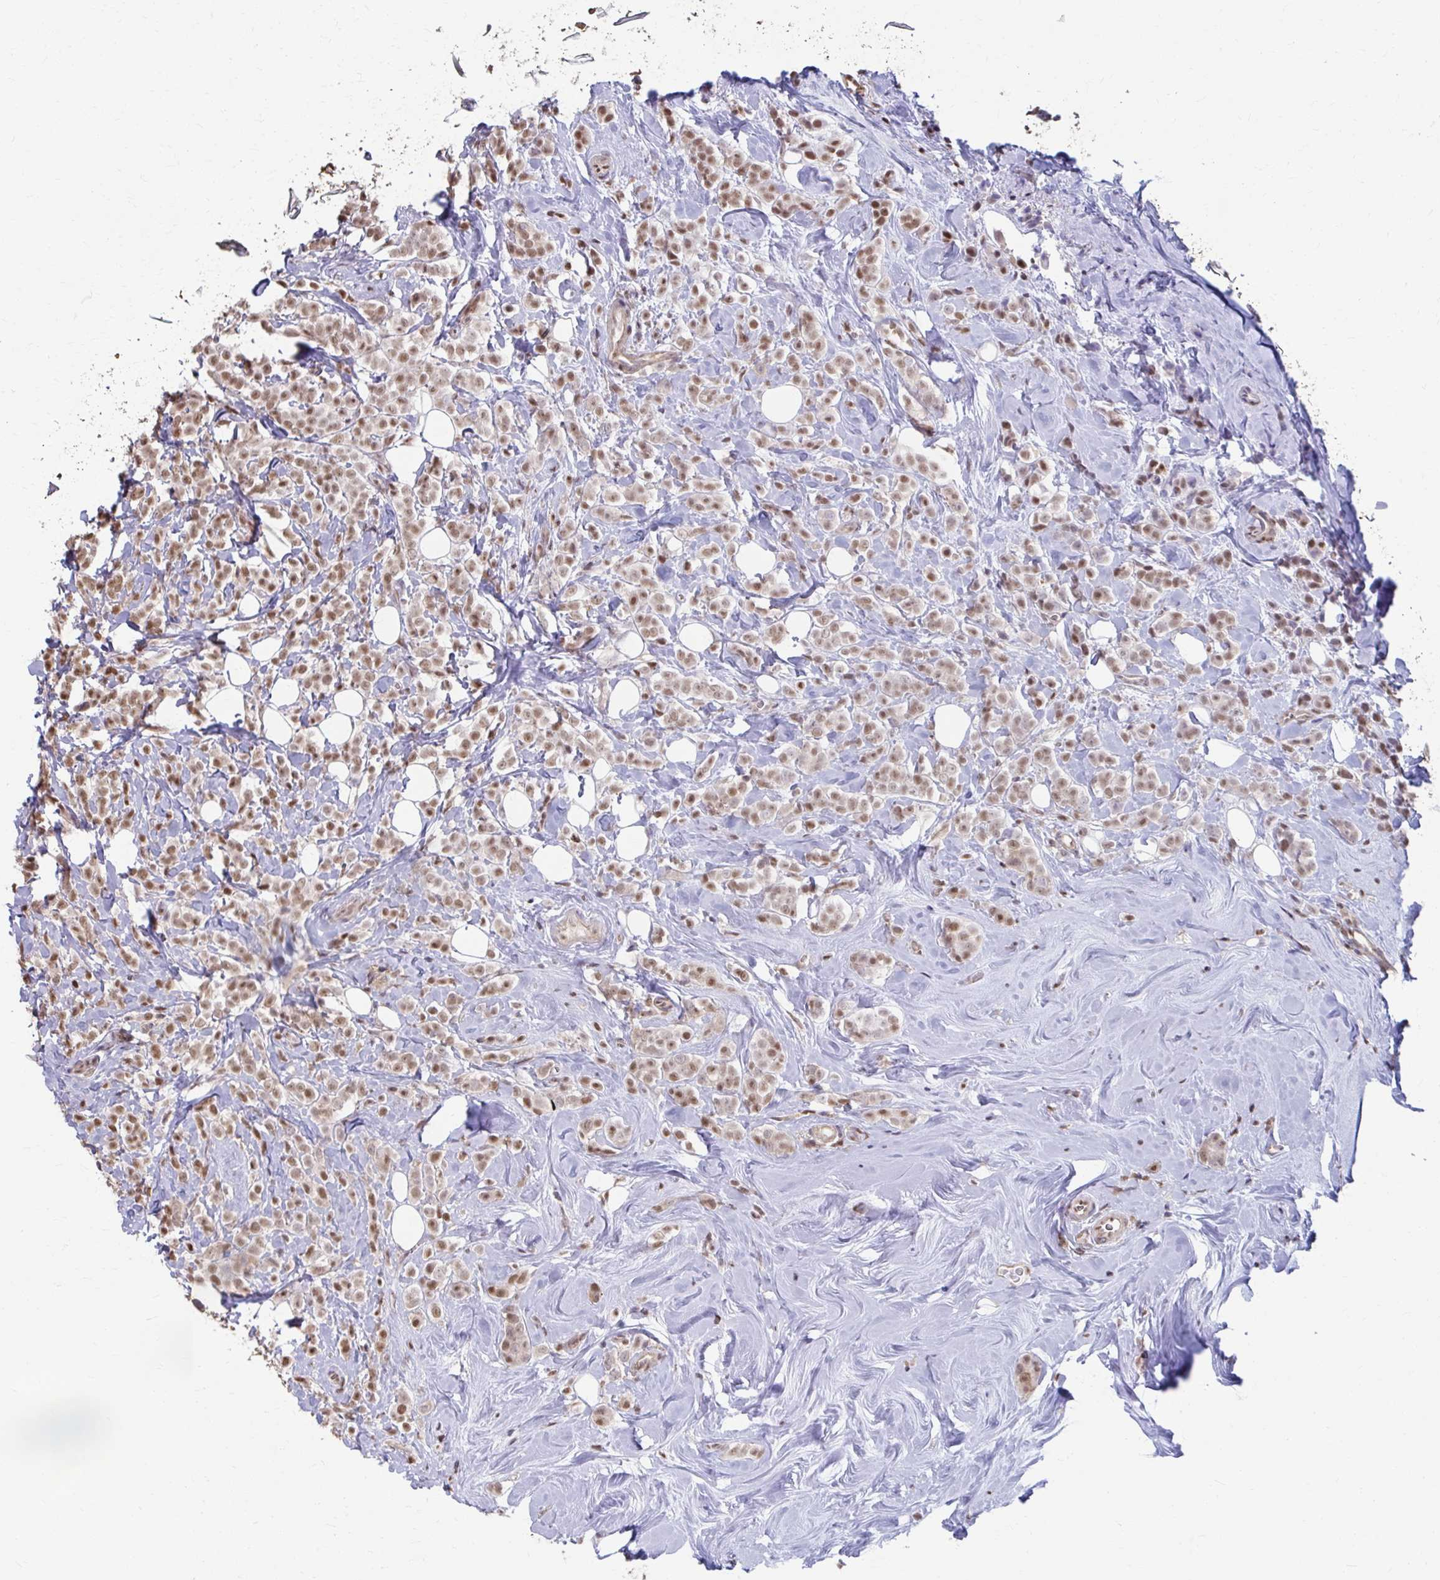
{"staining": {"intensity": "moderate", "quantity": ">75%", "location": "nuclear"}, "tissue": "breast cancer", "cell_type": "Tumor cells", "image_type": "cancer", "snomed": [{"axis": "morphology", "description": "Lobular carcinoma"}, {"axis": "topography", "description": "Breast"}], "caption": "Moderate nuclear protein expression is identified in approximately >75% of tumor cells in breast cancer (lobular carcinoma).", "gene": "ING4", "patient": {"sex": "female", "age": 49}}